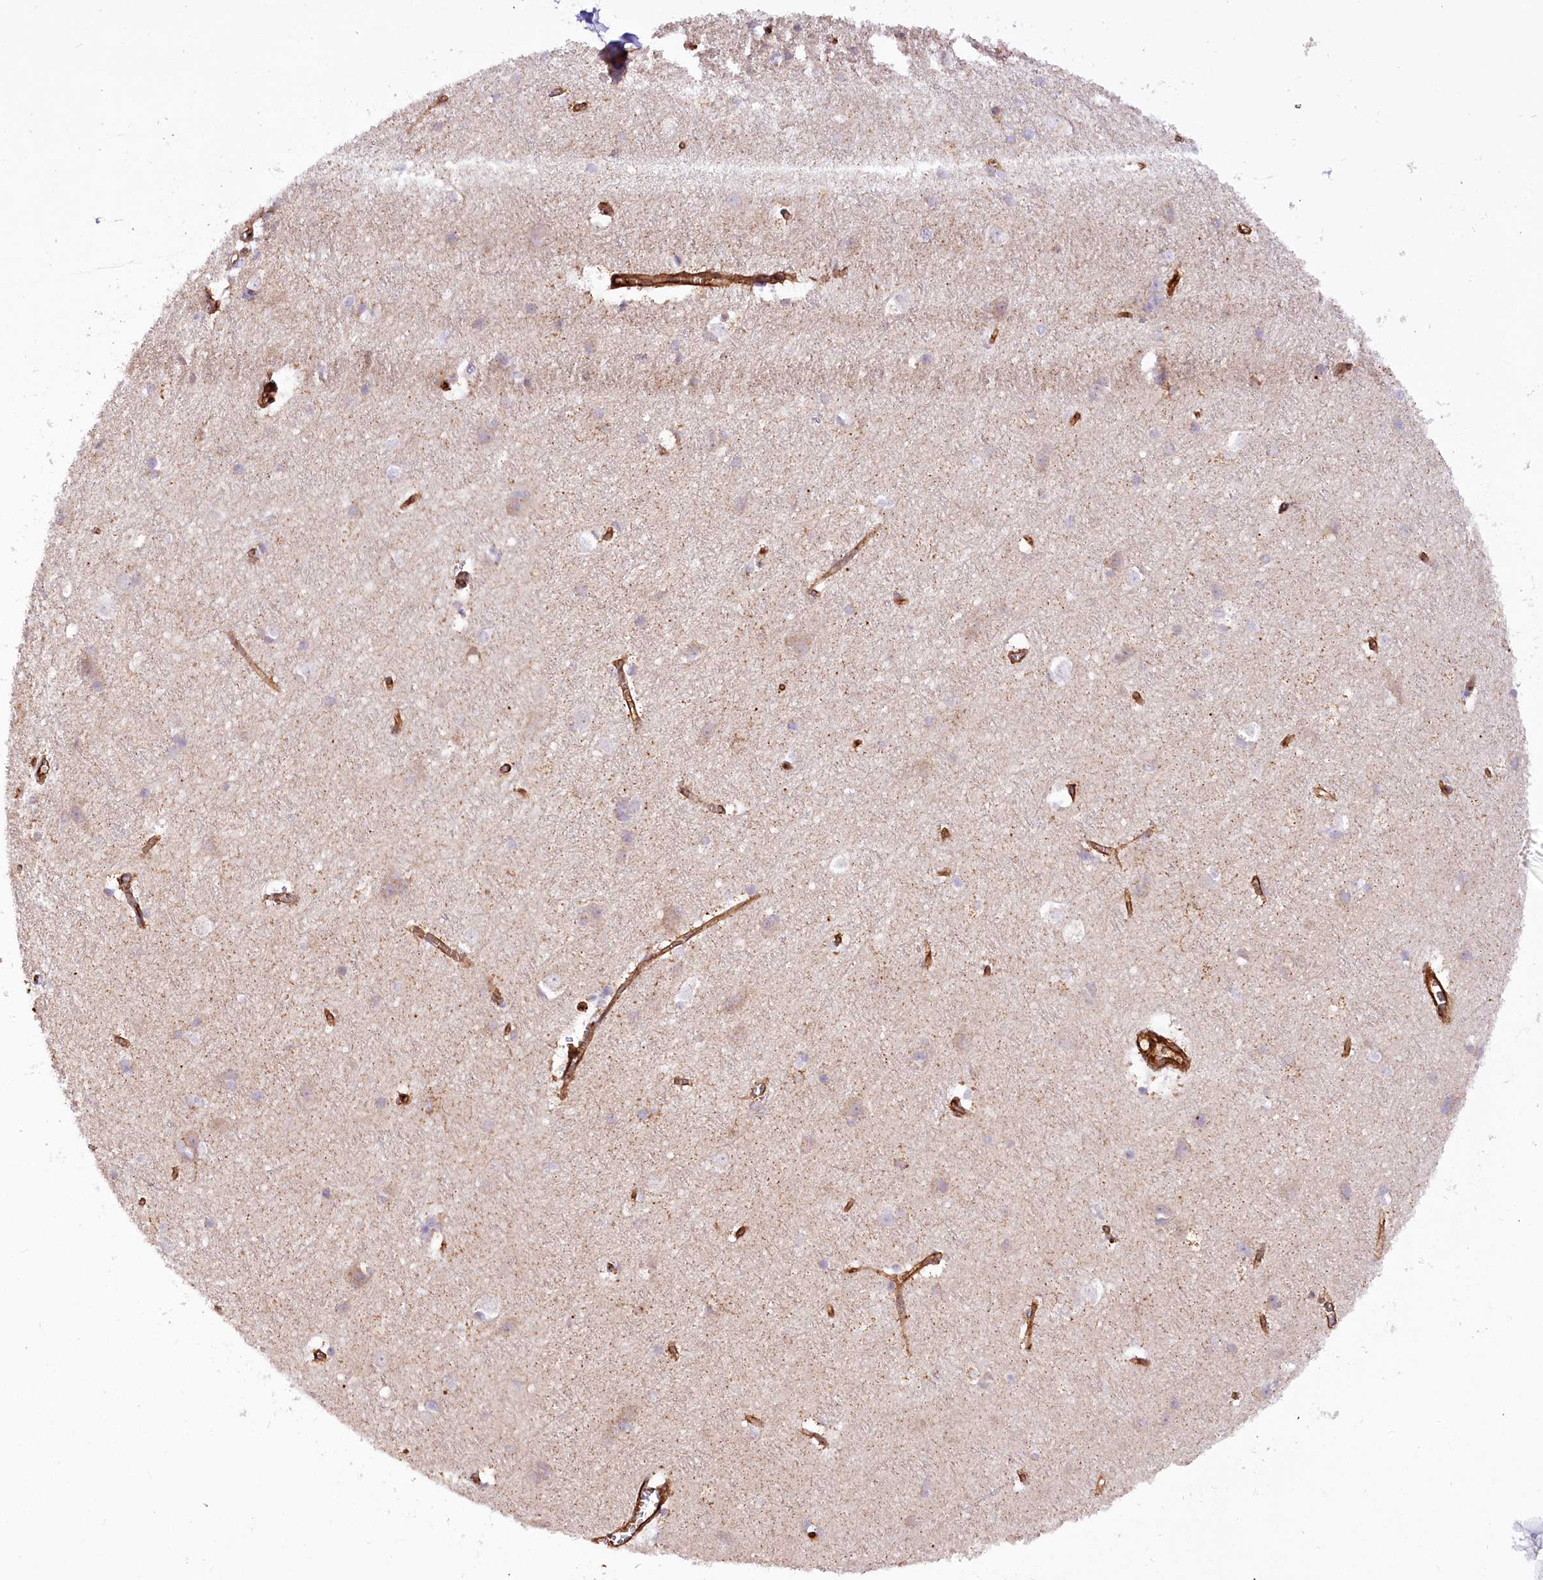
{"staining": {"intensity": "moderate", "quantity": ">75%", "location": "cytoplasmic/membranous"}, "tissue": "cerebral cortex", "cell_type": "Endothelial cells", "image_type": "normal", "snomed": [{"axis": "morphology", "description": "Normal tissue, NOS"}, {"axis": "topography", "description": "Cerebral cortex"}], "caption": "Immunohistochemical staining of benign human cerebral cortex shows >75% levels of moderate cytoplasmic/membranous protein expression in about >75% of endothelial cells.", "gene": "SYNPO2", "patient": {"sex": "male", "age": 54}}